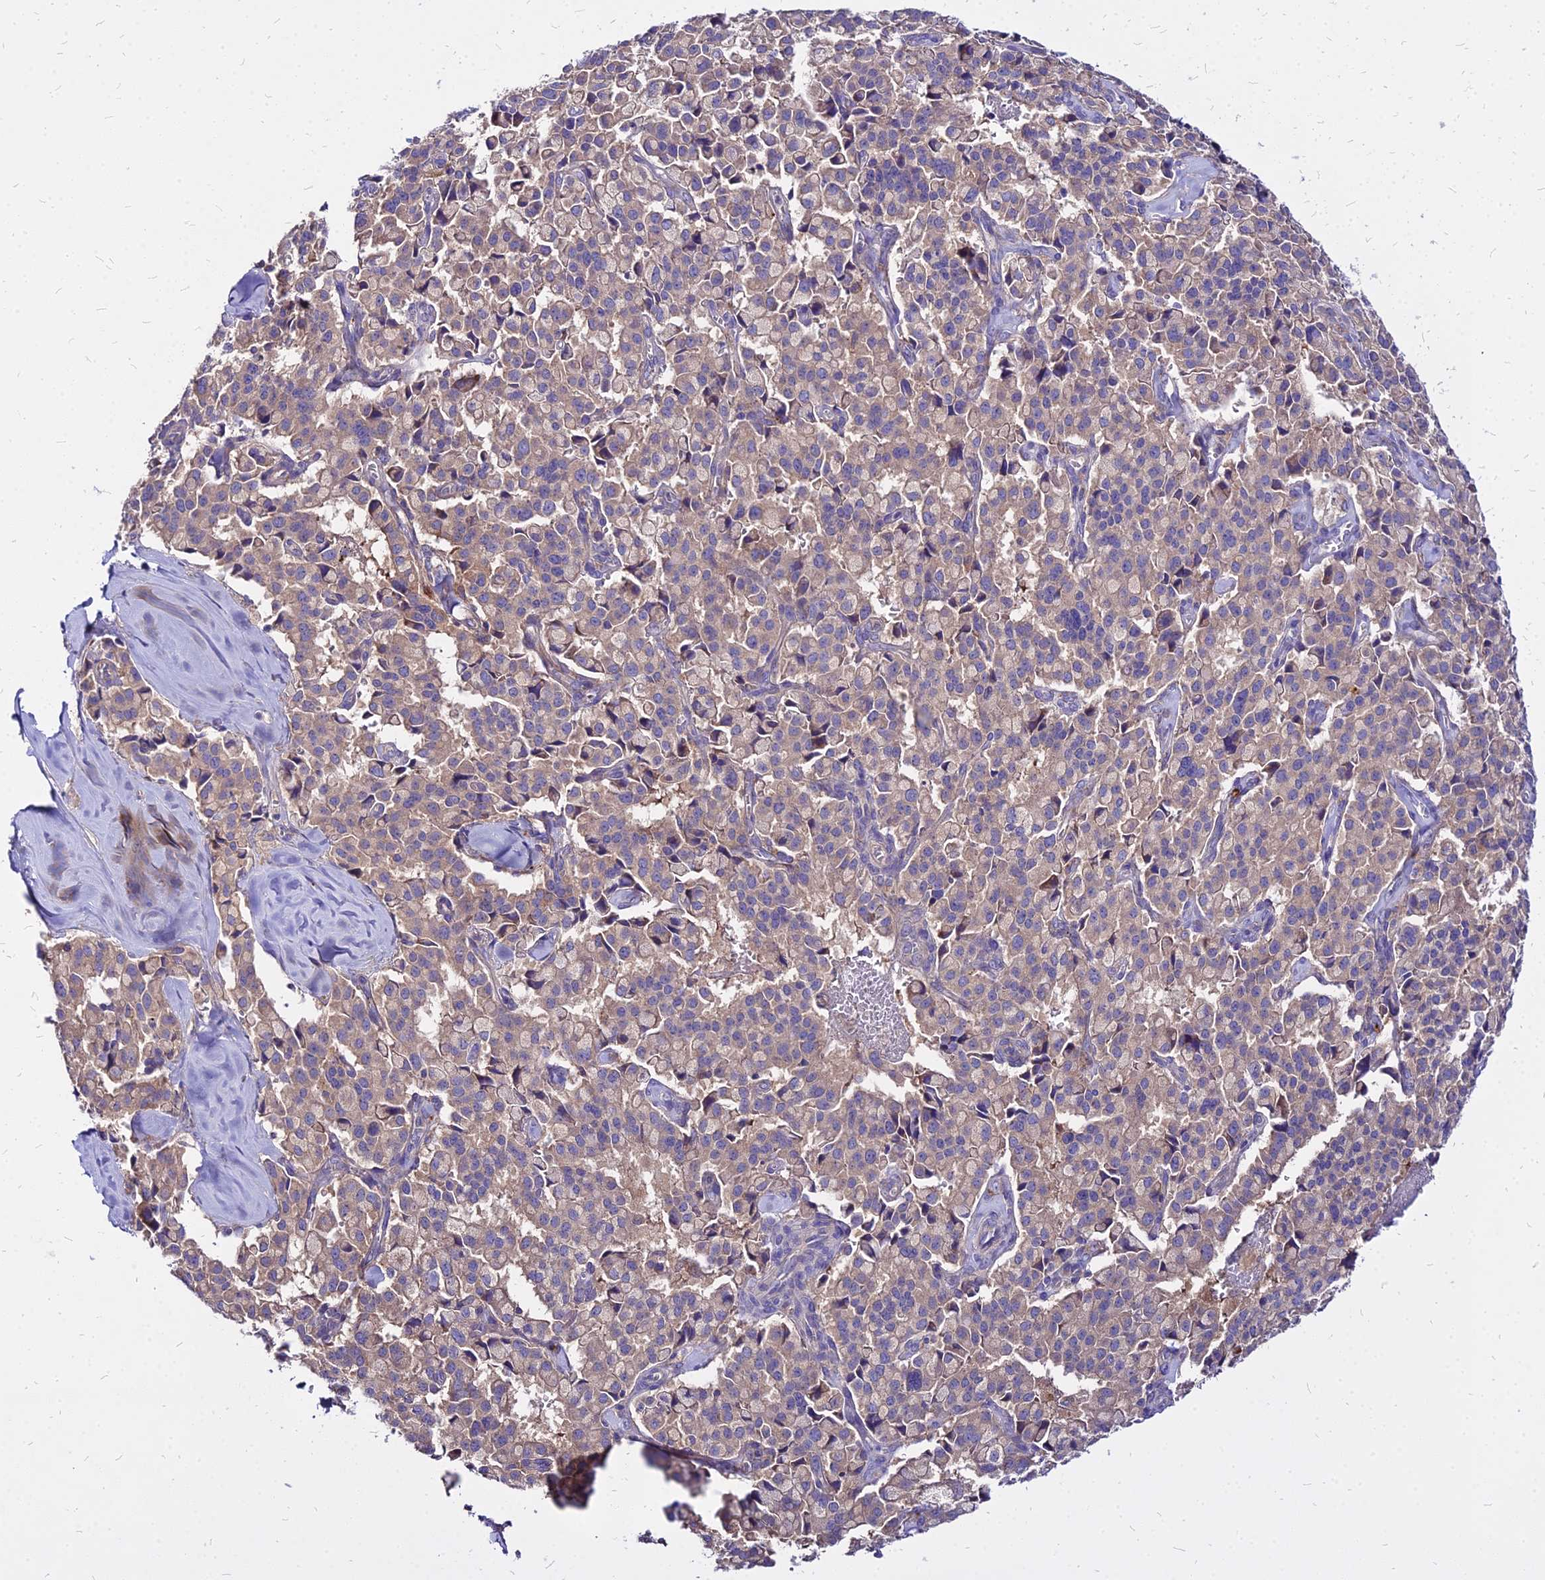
{"staining": {"intensity": "weak", "quantity": "<25%", "location": "cytoplasmic/membranous"}, "tissue": "pancreatic cancer", "cell_type": "Tumor cells", "image_type": "cancer", "snomed": [{"axis": "morphology", "description": "Adenocarcinoma, NOS"}, {"axis": "topography", "description": "Pancreas"}], "caption": "Immunohistochemistry of human pancreatic adenocarcinoma demonstrates no positivity in tumor cells.", "gene": "COMMD10", "patient": {"sex": "male", "age": 65}}